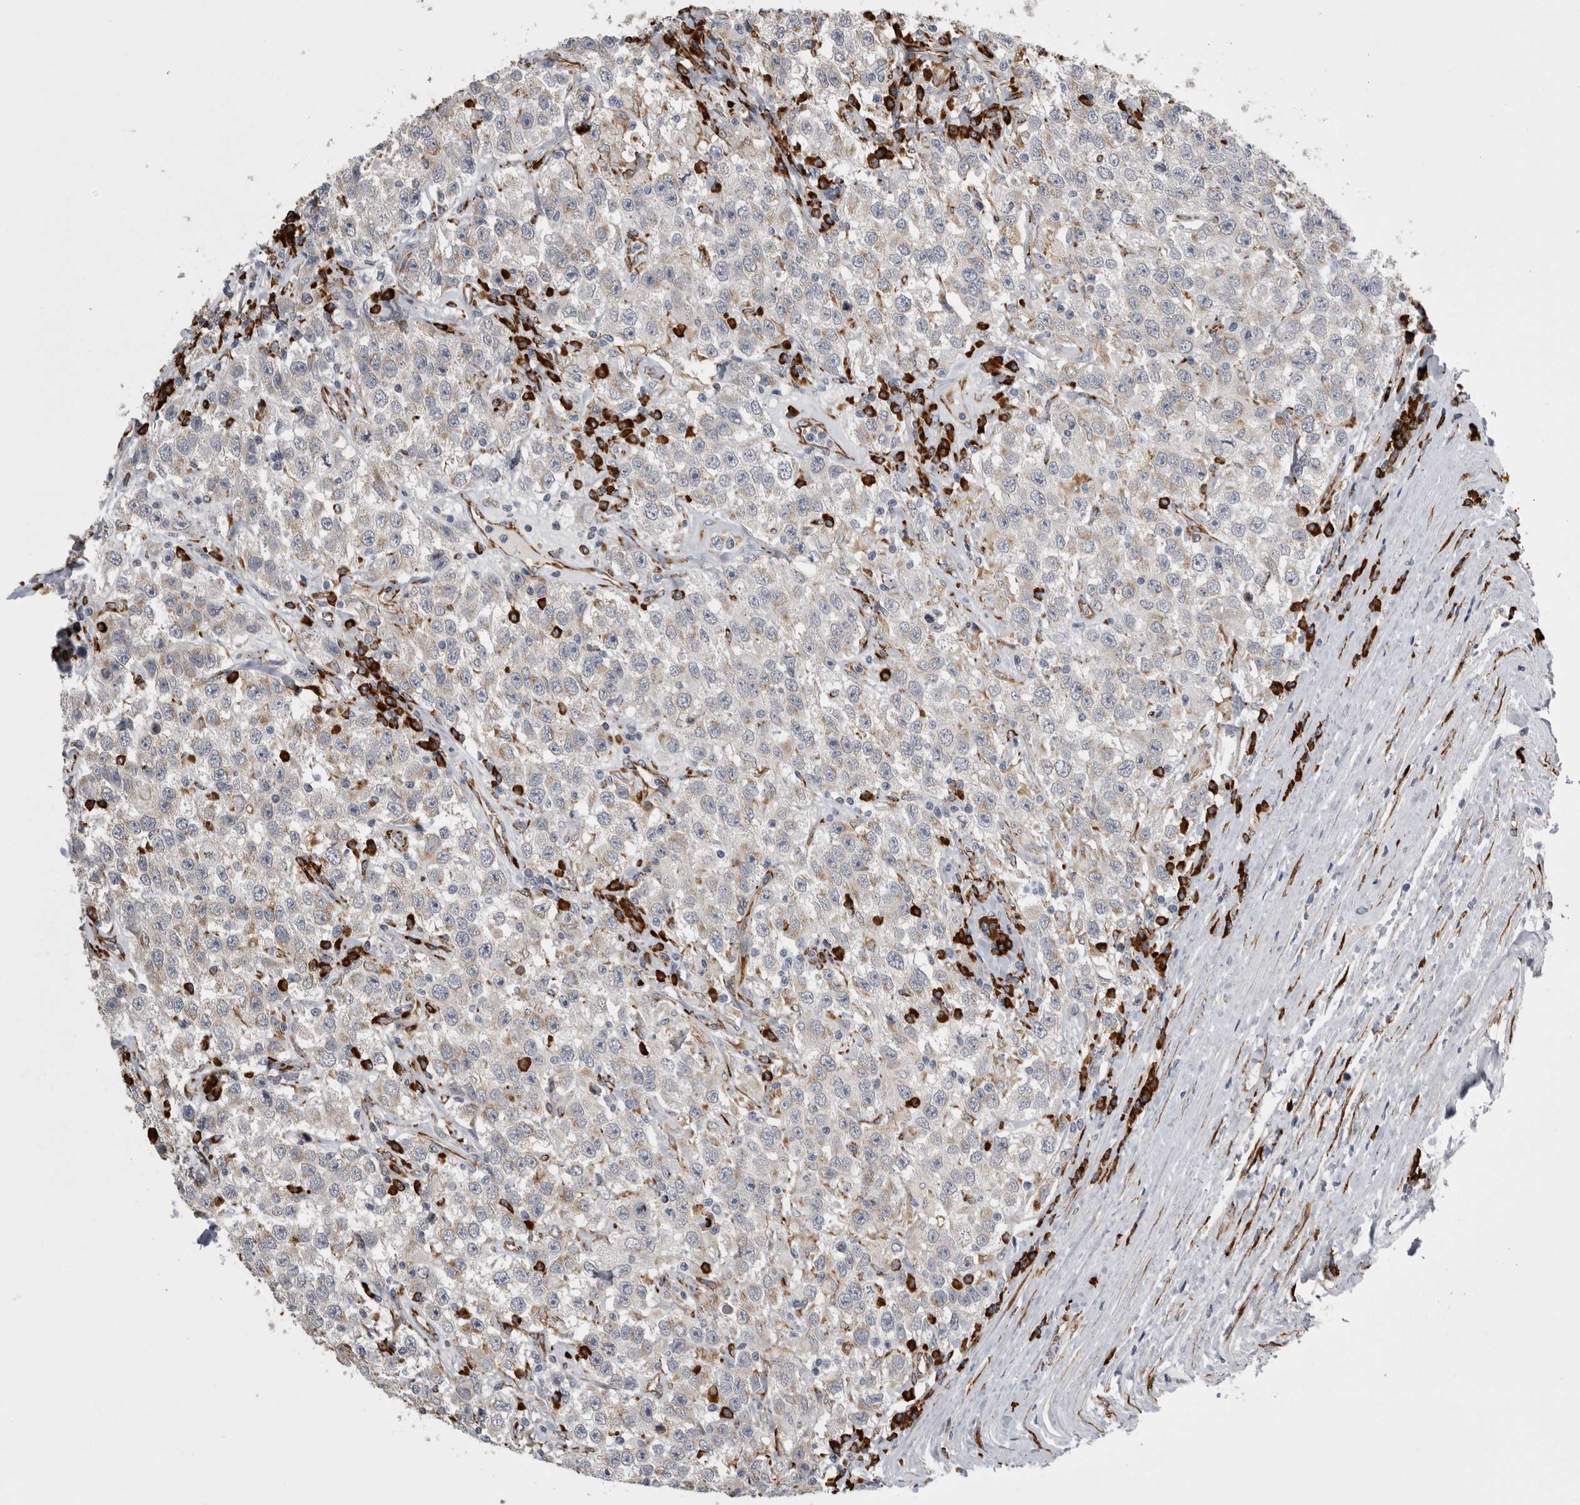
{"staining": {"intensity": "weak", "quantity": ">75%", "location": "cytoplasmic/membranous"}, "tissue": "testis cancer", "cell_type": "Tumor cells", "image_type": "cancer", "snomed": [{"axis": "morphology", "description": "Seminoma, NOS"}, {"axis": "topography", "description": "Testis"}], "caption": "IHC staining of testis seminoma, which demonstrates low levels of weak cytoplasmic/membranous positivity in approximately >75% of tumor cells indicating weak cytoplasmic/membranous protein positivity. The staining was performed using DAB (brown) for protein detection and nuclei were counterstained in hematoxylin (blue).", "gene": "FHIP2B", "patient": {"sex": "male", "age": 41}}